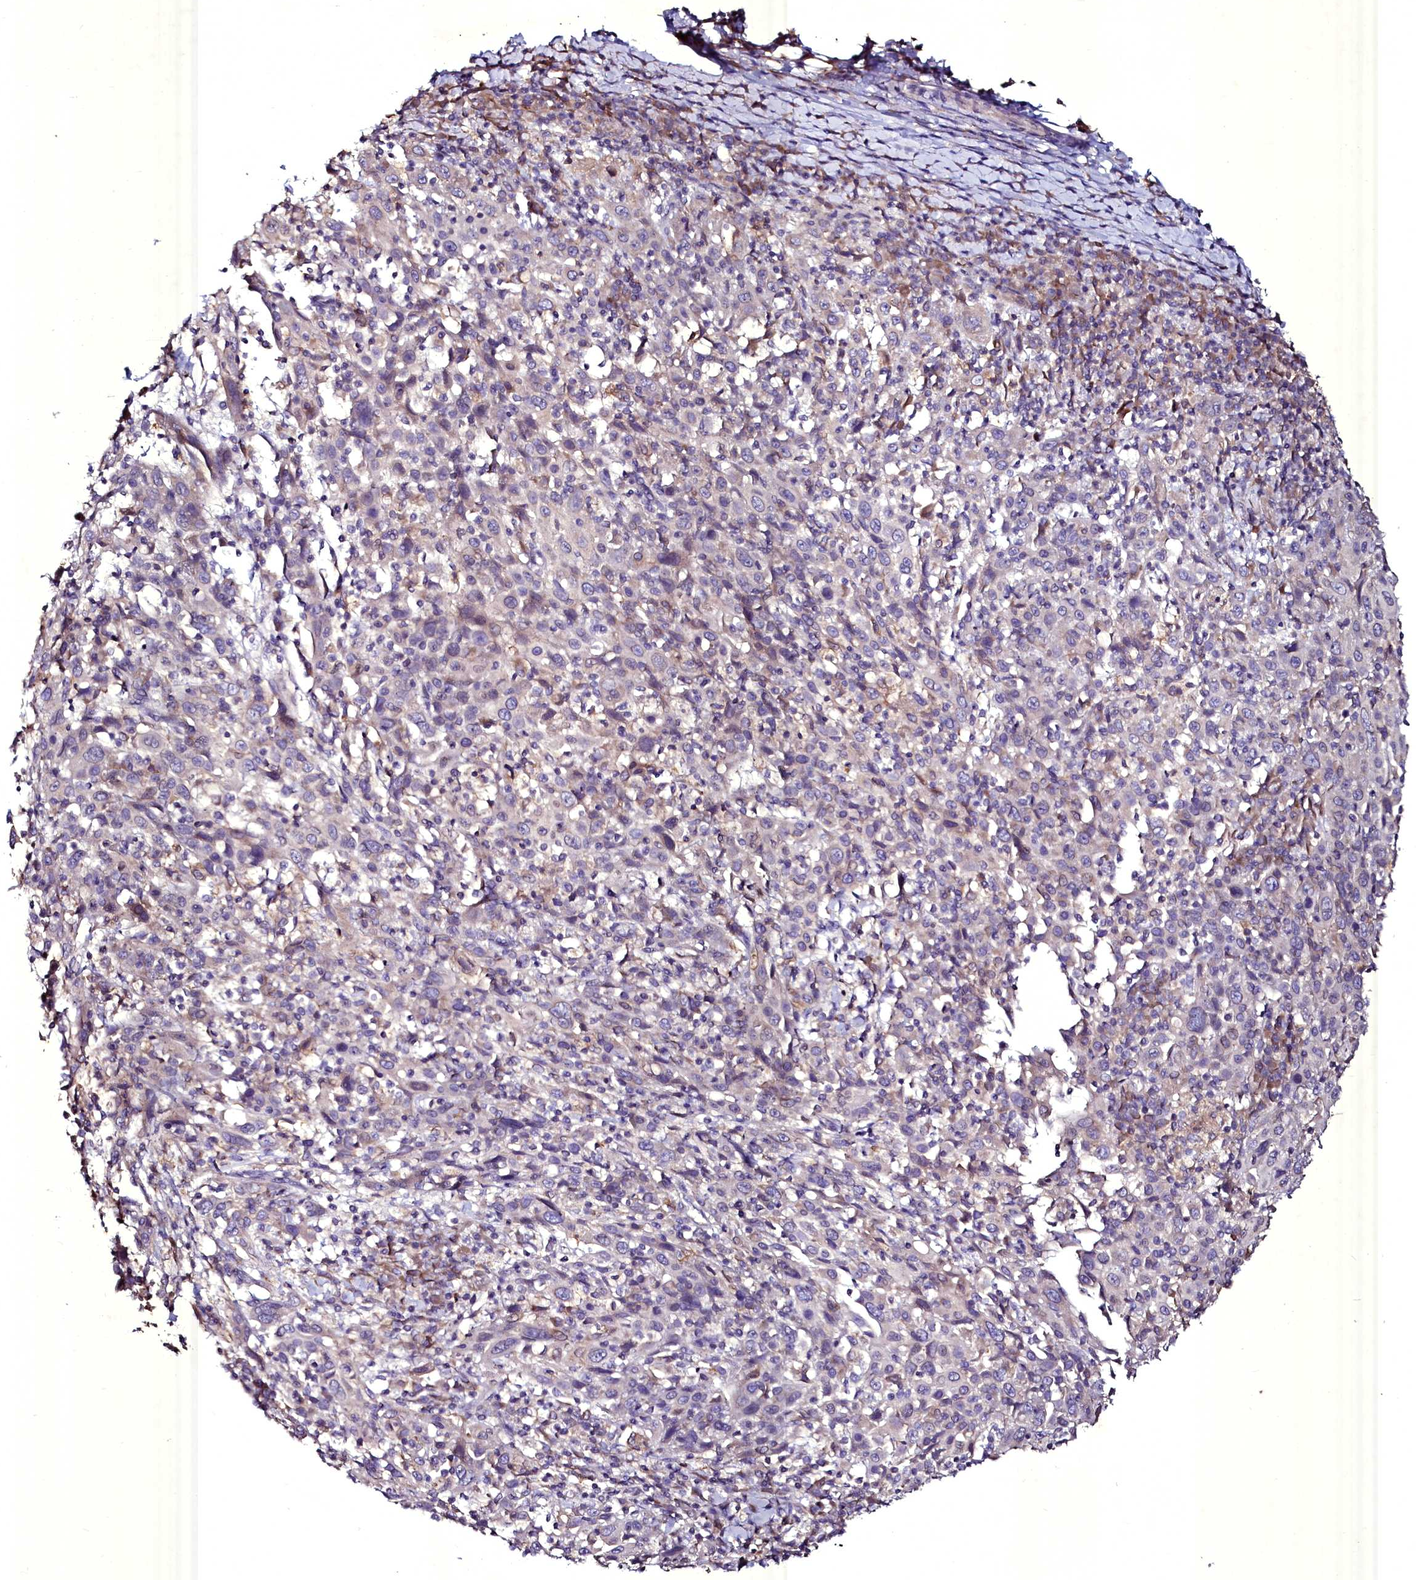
{"staining": {"intensity": "negative", "quantity": "none", "location": "none"}, "tissue": "cervical cancer", "cell_type": "Tumor cells", "image_type": "cancer", "snomed": [{"axis": "morphology", "description": "Squamous cell carcinoma, NOS"}, {"axis": "topography", "description": "Cervix"}], "caption": "This is an immunohistochemistry photomicrograph of human cervical cancer. There is no staining in tumor cells.", "gene": "SELENOT", "patient": {"sex": "female", "age": 46}}